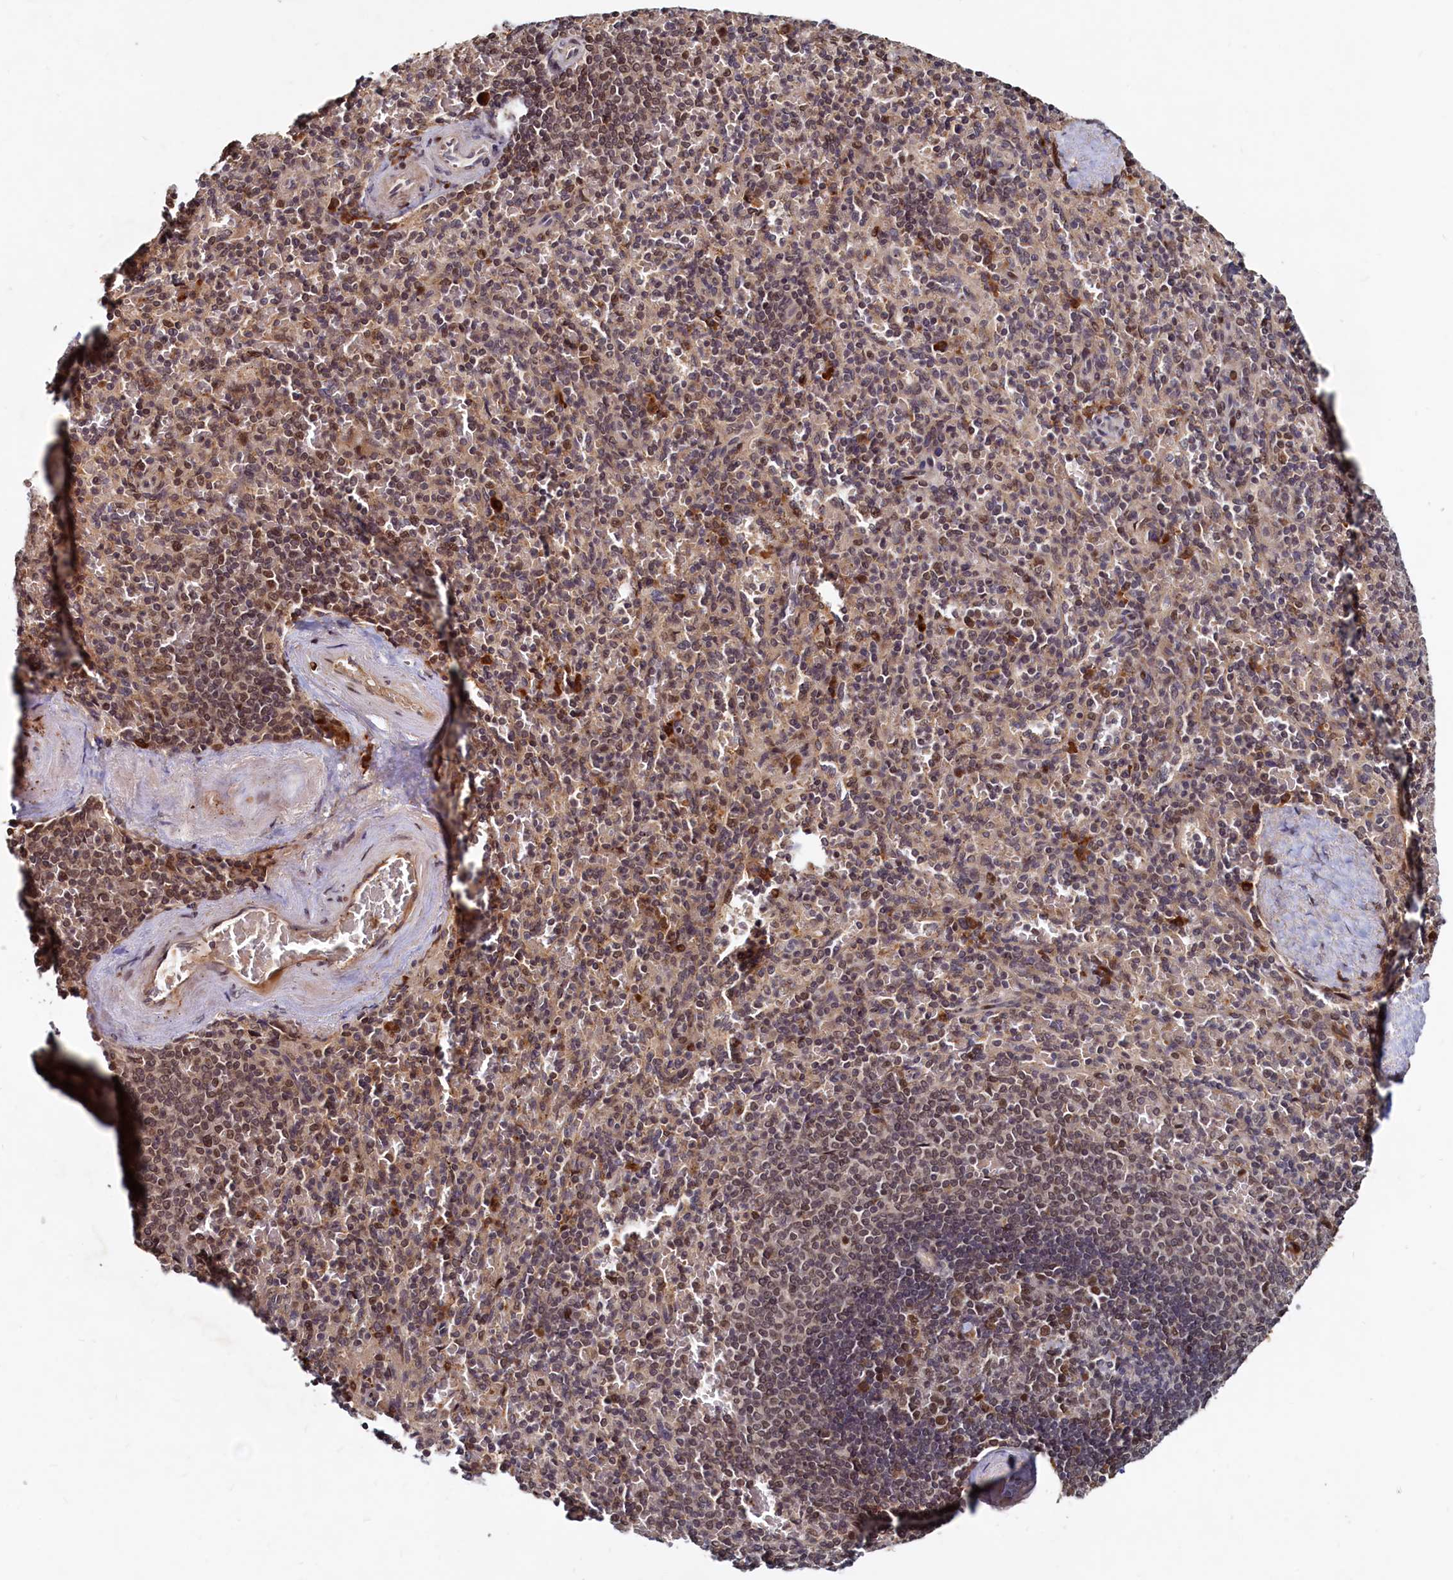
{"staining": {"intensity": "moderate", "quantity": "25%-75%", "location": "cytoplasmic/membranous,nuclear"}, "tissue": "spleen", "cell_type": "Cells in red pulp", "image_type": "normal", "snomed": [{"axis": "morphology", "description": "Normal tissue, NOS"}, {"axis": "topography", "description": "Spleen"}], "caption": "This image displays immunohistochemistry staining of unremarkable human spleen, with medium moderate cytoplasmic/membranous,nuclear expression in about 25%-75% of cells in red pulp.", "gene": "TRAPPC4", "patient": {"sex": "male", "age": 82}}